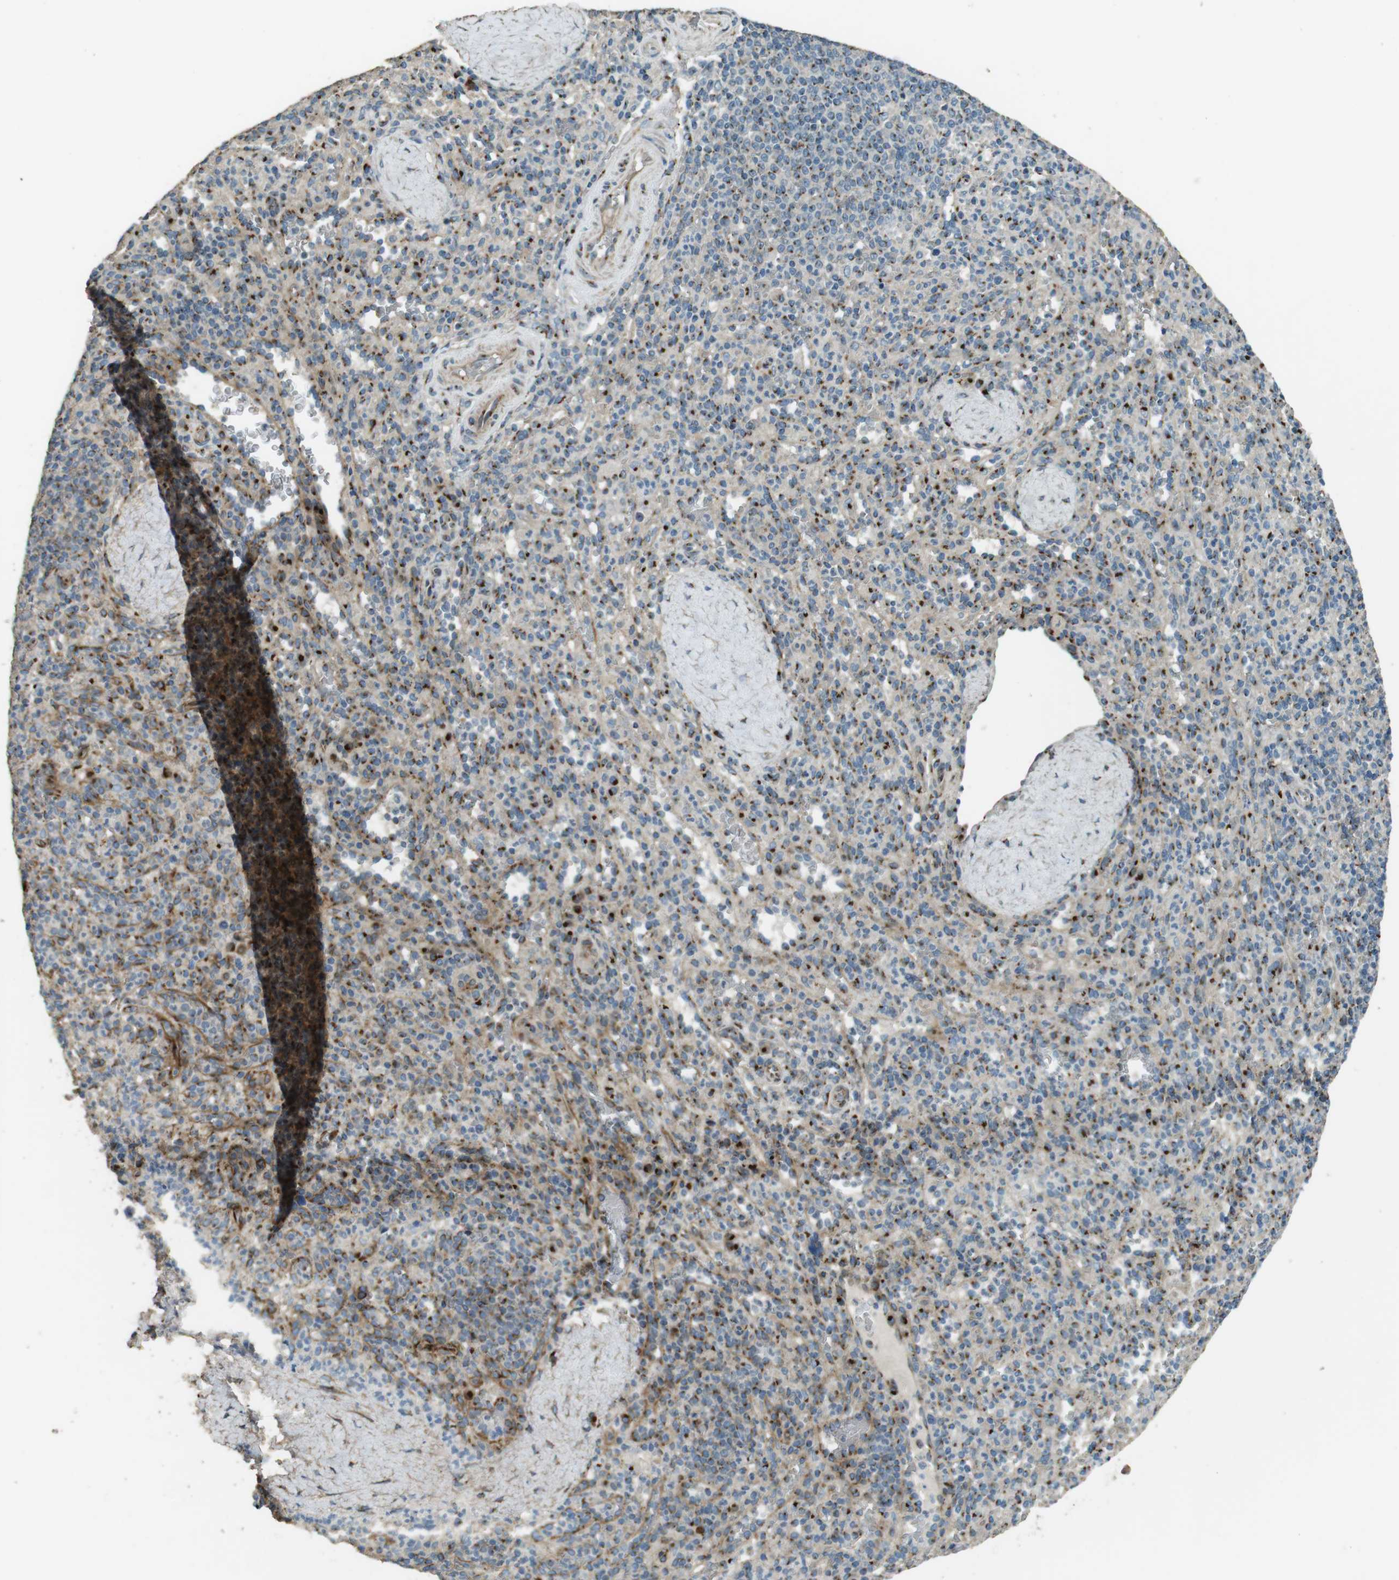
{"staining": {"intensity": "strong", "quantity": "25%-75%", "location": "cytoplasmic/membranous"}, "tissue": "spleen", "cell_type": "Cells in red pulp", "image_type": "normal", "snomed": [{"axis": "morphology", "description": "Normal tissue, NOS"}, {"axis": "topography", "description": "Spleen"}], "caption": "Protein staining of normal spleen exhibits strong cytoplasmic/membranous expression in about 25%-75% of cells in red pulp.", "gene": "TMEM115", "patient": {"sex": "male", "age": 36}}